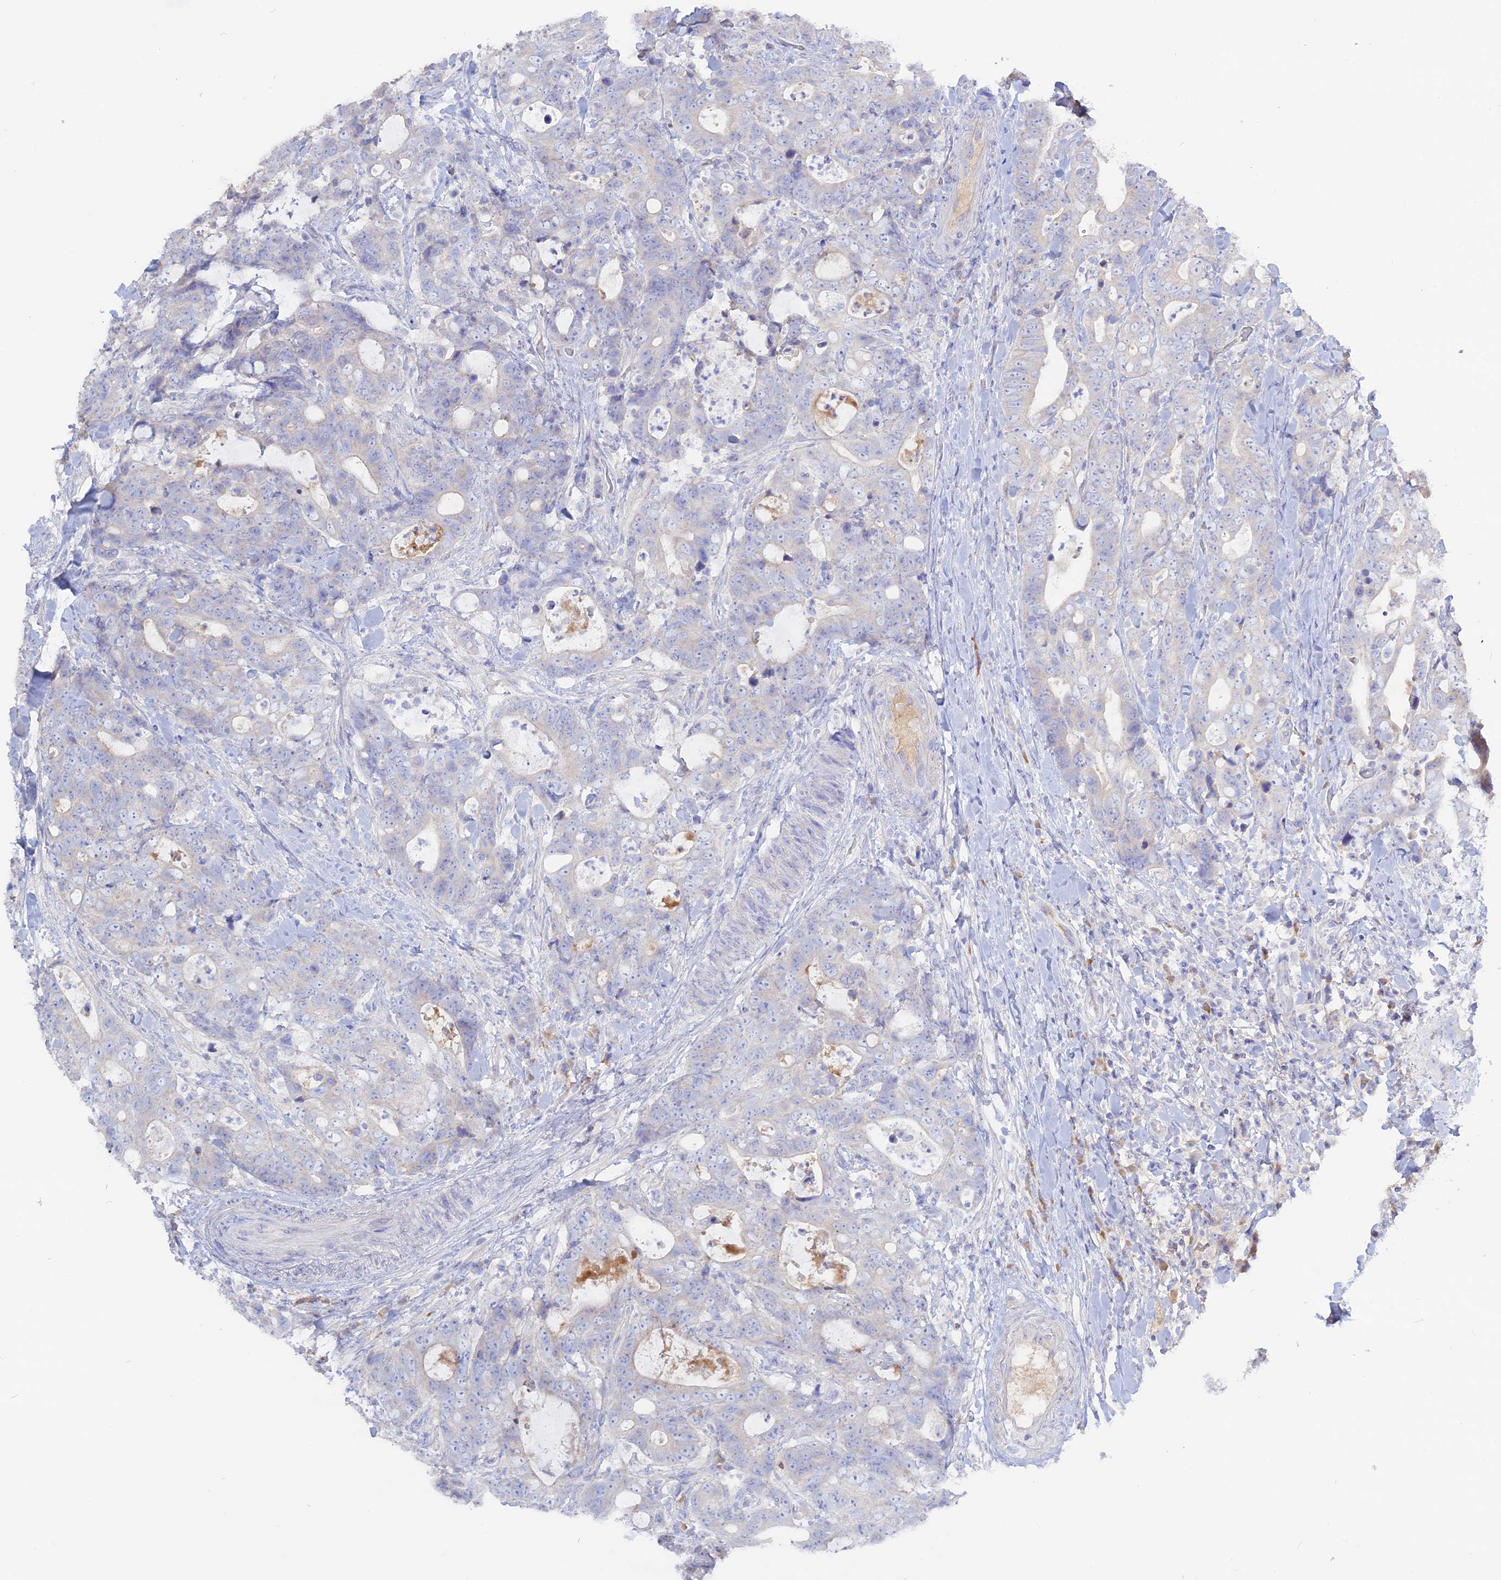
{"staining": {"intensity": "negative", "quantity": "none", "location": "none"}, "tissue": "colorectal cancer", "cell_type": "Tumor cells", "image_type": "cancer", "snomed": [{"axis": "morphology", "description": "Adenocarcinoma, NOS"}, {"axis": "topography", "description": "Colon"}], "caption": "Immunohistochemistry (IHC) photomicrograph of neoplastic tissue: human colorectal adenocarcinoma stained with DAB (3,3'-diaminobenzidine) displays no significant protein positivity in tumor cells. Nuclei are stained in blue.", "gene": "ADGRA1", "patient": {"sex": "female", "age": 82}}